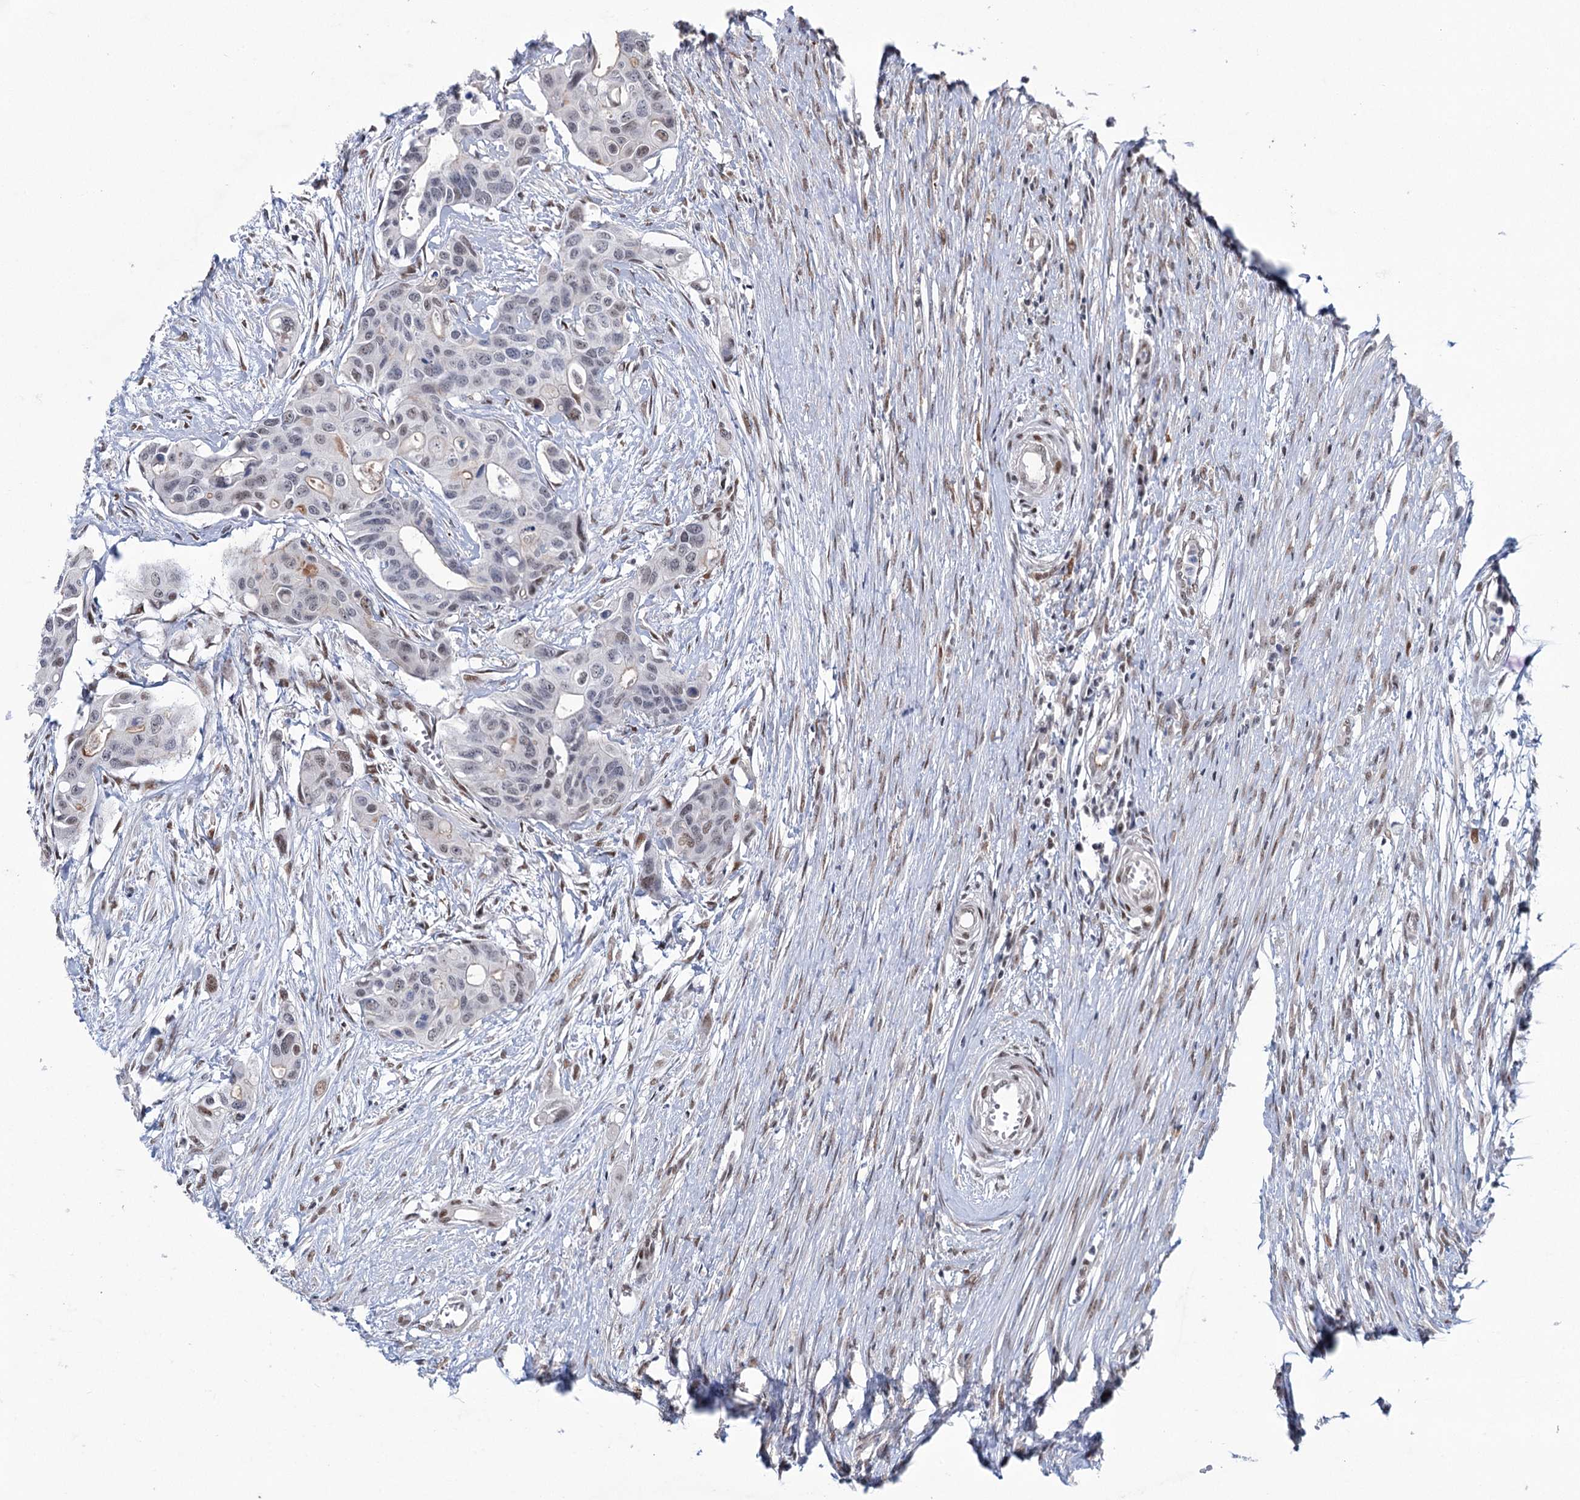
{"staining": {"intensity": "weak", "quantity": "<25%", "location": "nuclear"}, "tissue": "colorectal cancer", "cell_type": "Tumor cells", "image_type": "cancer", "snomed": [{"axis": "morphology", "description": "Adenocarcinoma, NOS"}, {"axis": "topography", "description": "Colon"}], "caption": "Tumor cells are negative for brown protein staining in colorectal cancer.", "gene": "FAM53A", "patient": {"sex": "male", "age": 77}}